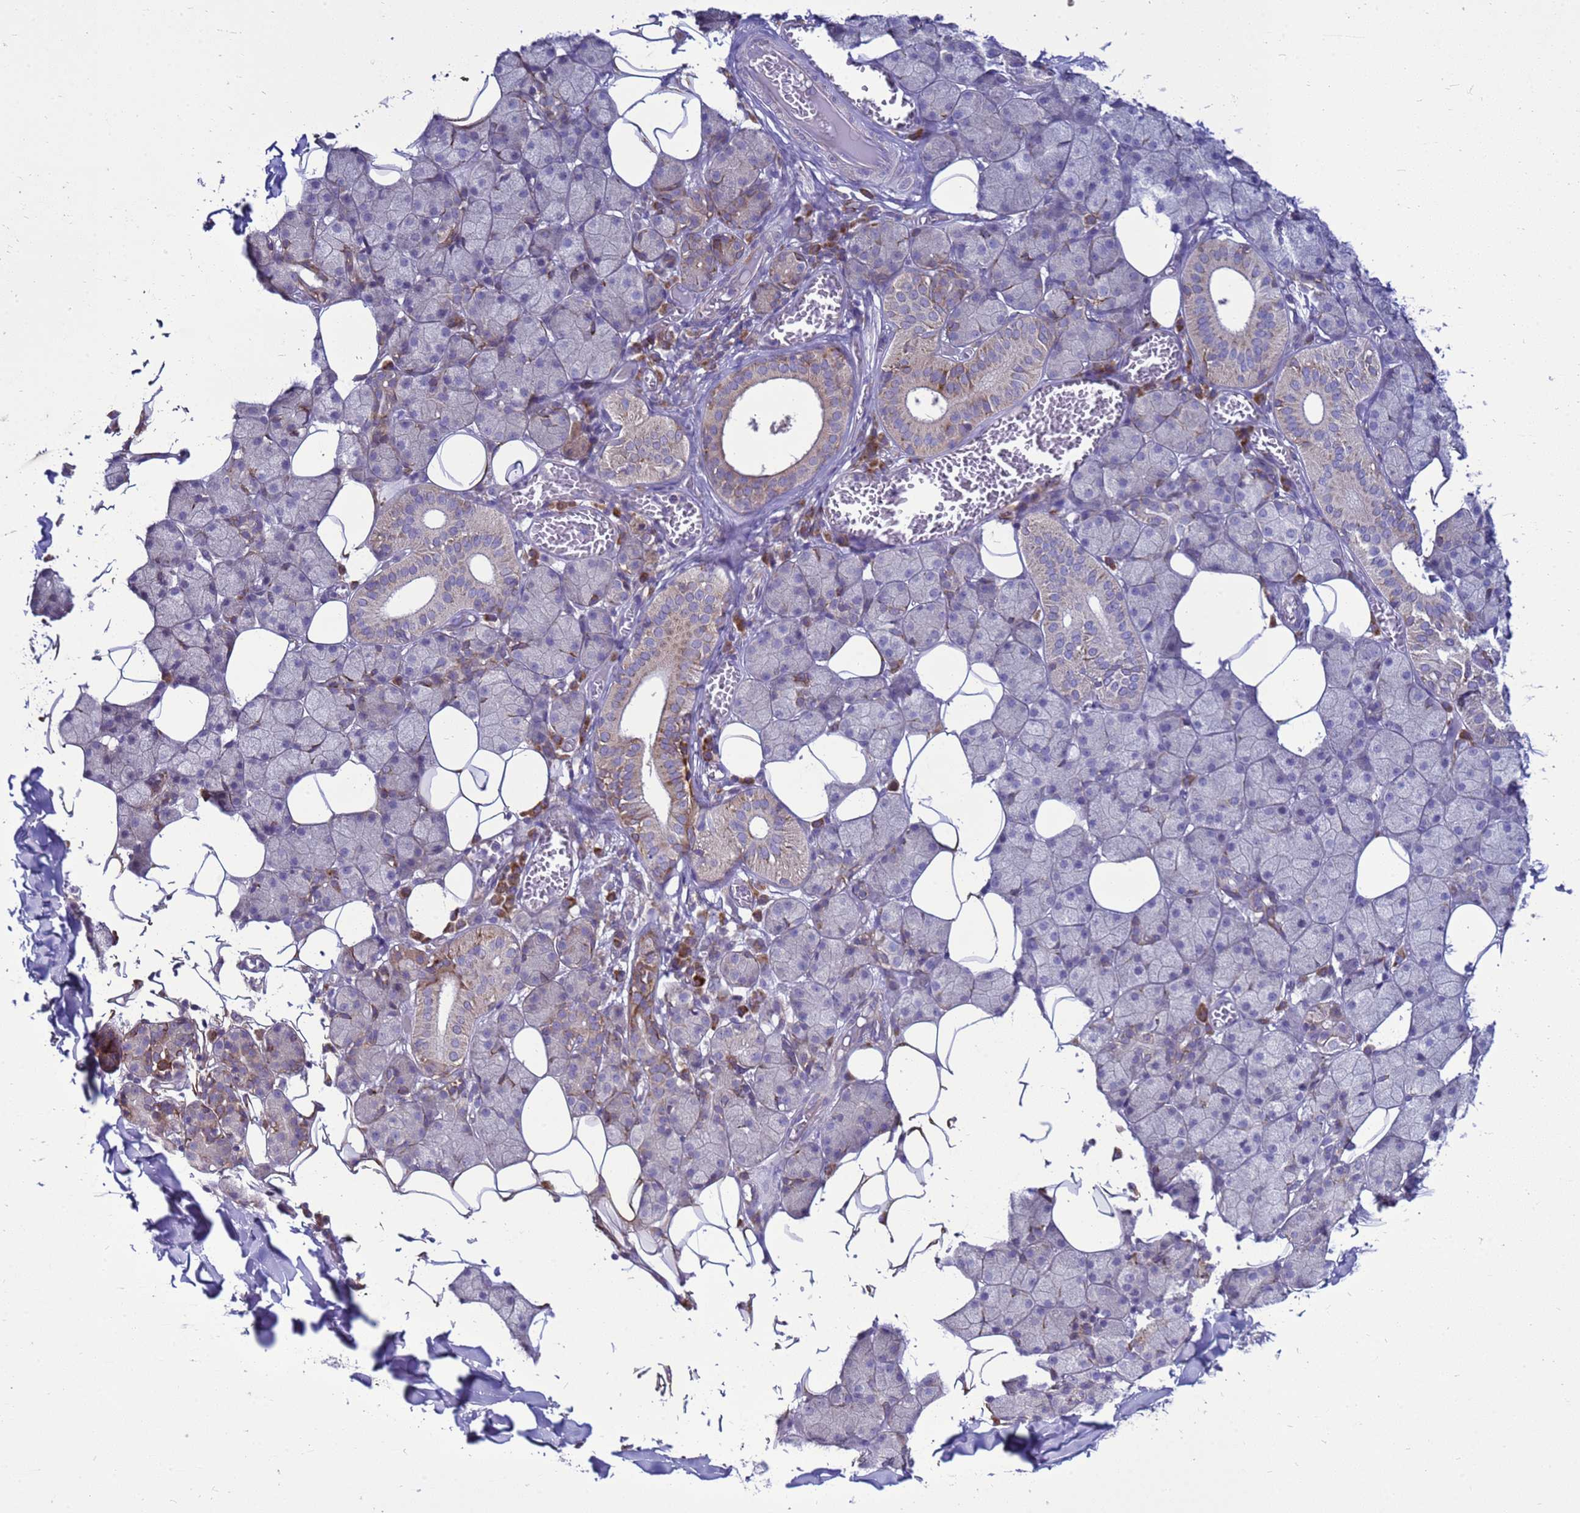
{"staining": {"intensity": "moderate", "quantity": "<25%", "location": "cytoplasmic/membranous"}, "tissue": "salivary gland", "cell_type": "Glandular cells", "image_type": "normal", "snomed": [{"axis": "morphology", "description": "Normal tissue, NOS"}, {"axis": "topography", "description": "Salivary gland"}], "caption": "This photomicrograph shows normal salivary gland stained with IHC to label a protein in brown. The cytoplasmic/membranous of glandular cells show moderate positivity for the protein. Nuclei are counter-stained blue.", "gene": "MON1B", "patient": {"sex": "female", "age": 33}}